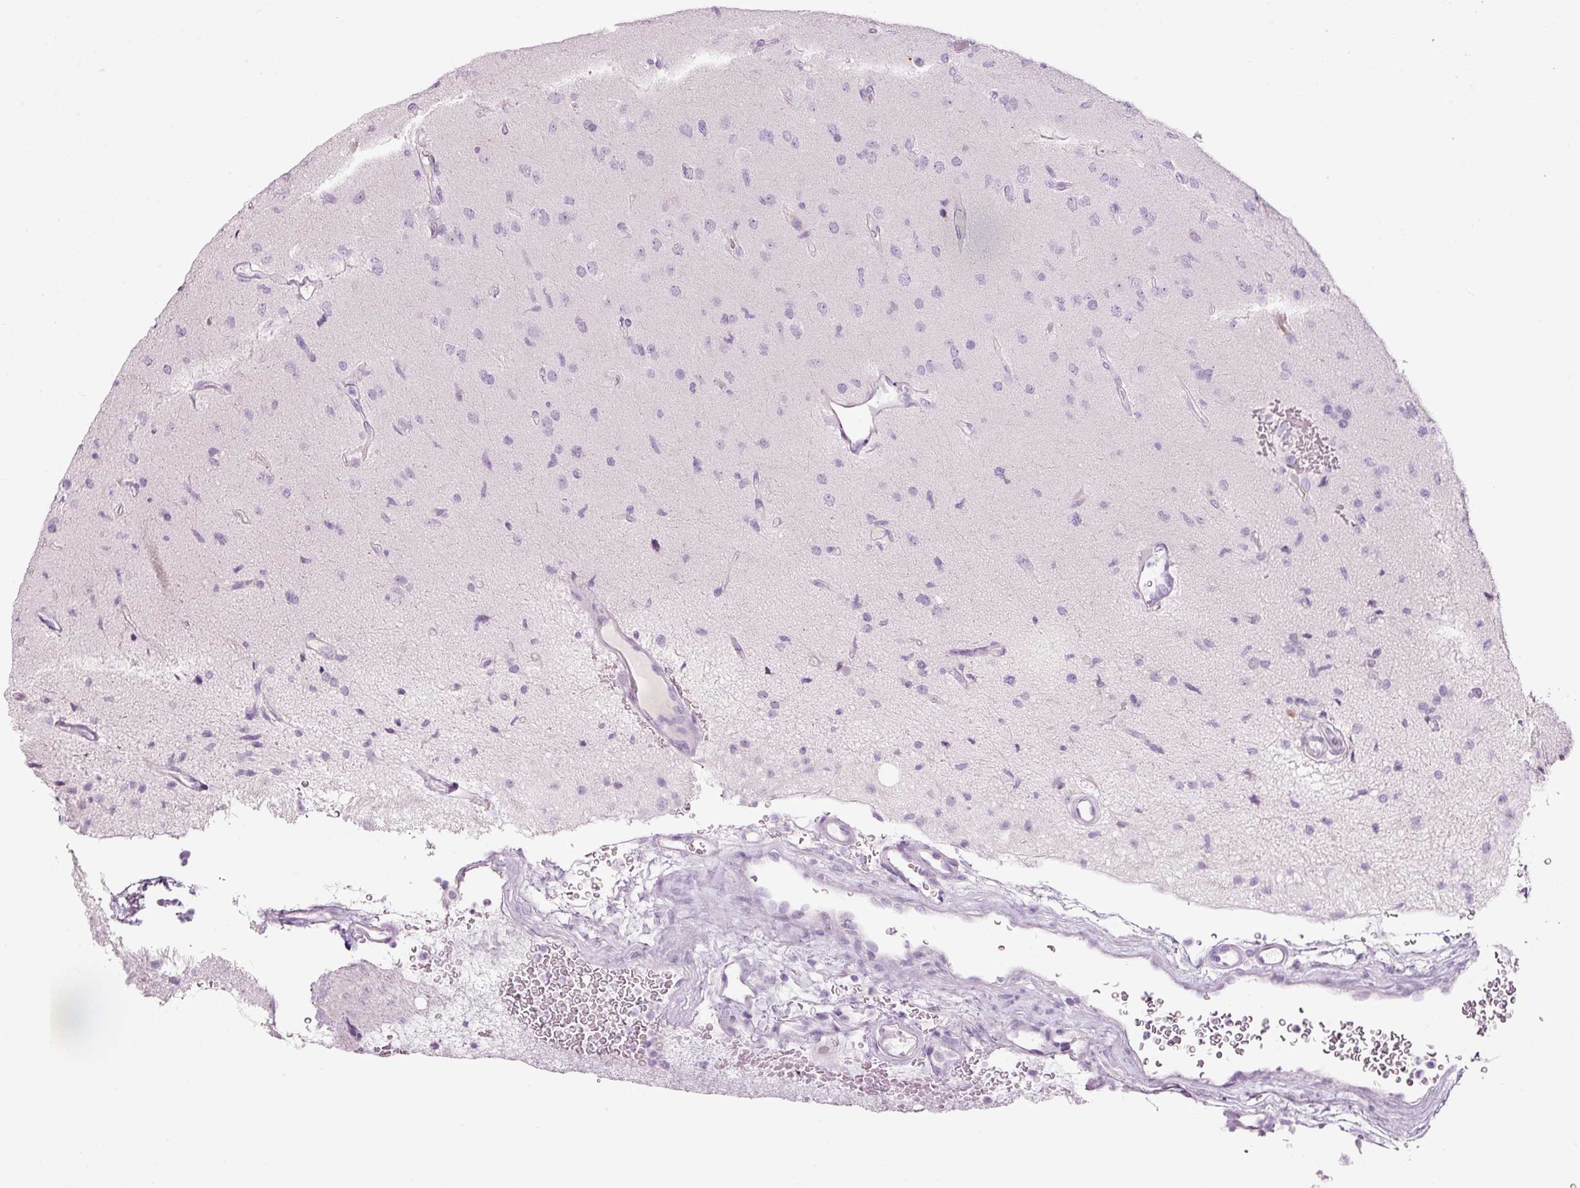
{"staining": {"intensity": "negative", "quantity": "none", "location": "none"}, "tissue": "glioma", "cell_type": "Tumor cells", "image_type": "cancer", "snomed": [{"axis": "morphology", "description": "Glioma, malignant, High grade"}, {"axis": "topography", "description": "Brain"}], "caption": "DAB immunohistochemical staining of human malignant glioma (high-grade) exhibits no significant expression in tumor cells.", "gene": "KLF1", "patient": {"sex": "male", "age": 77}}